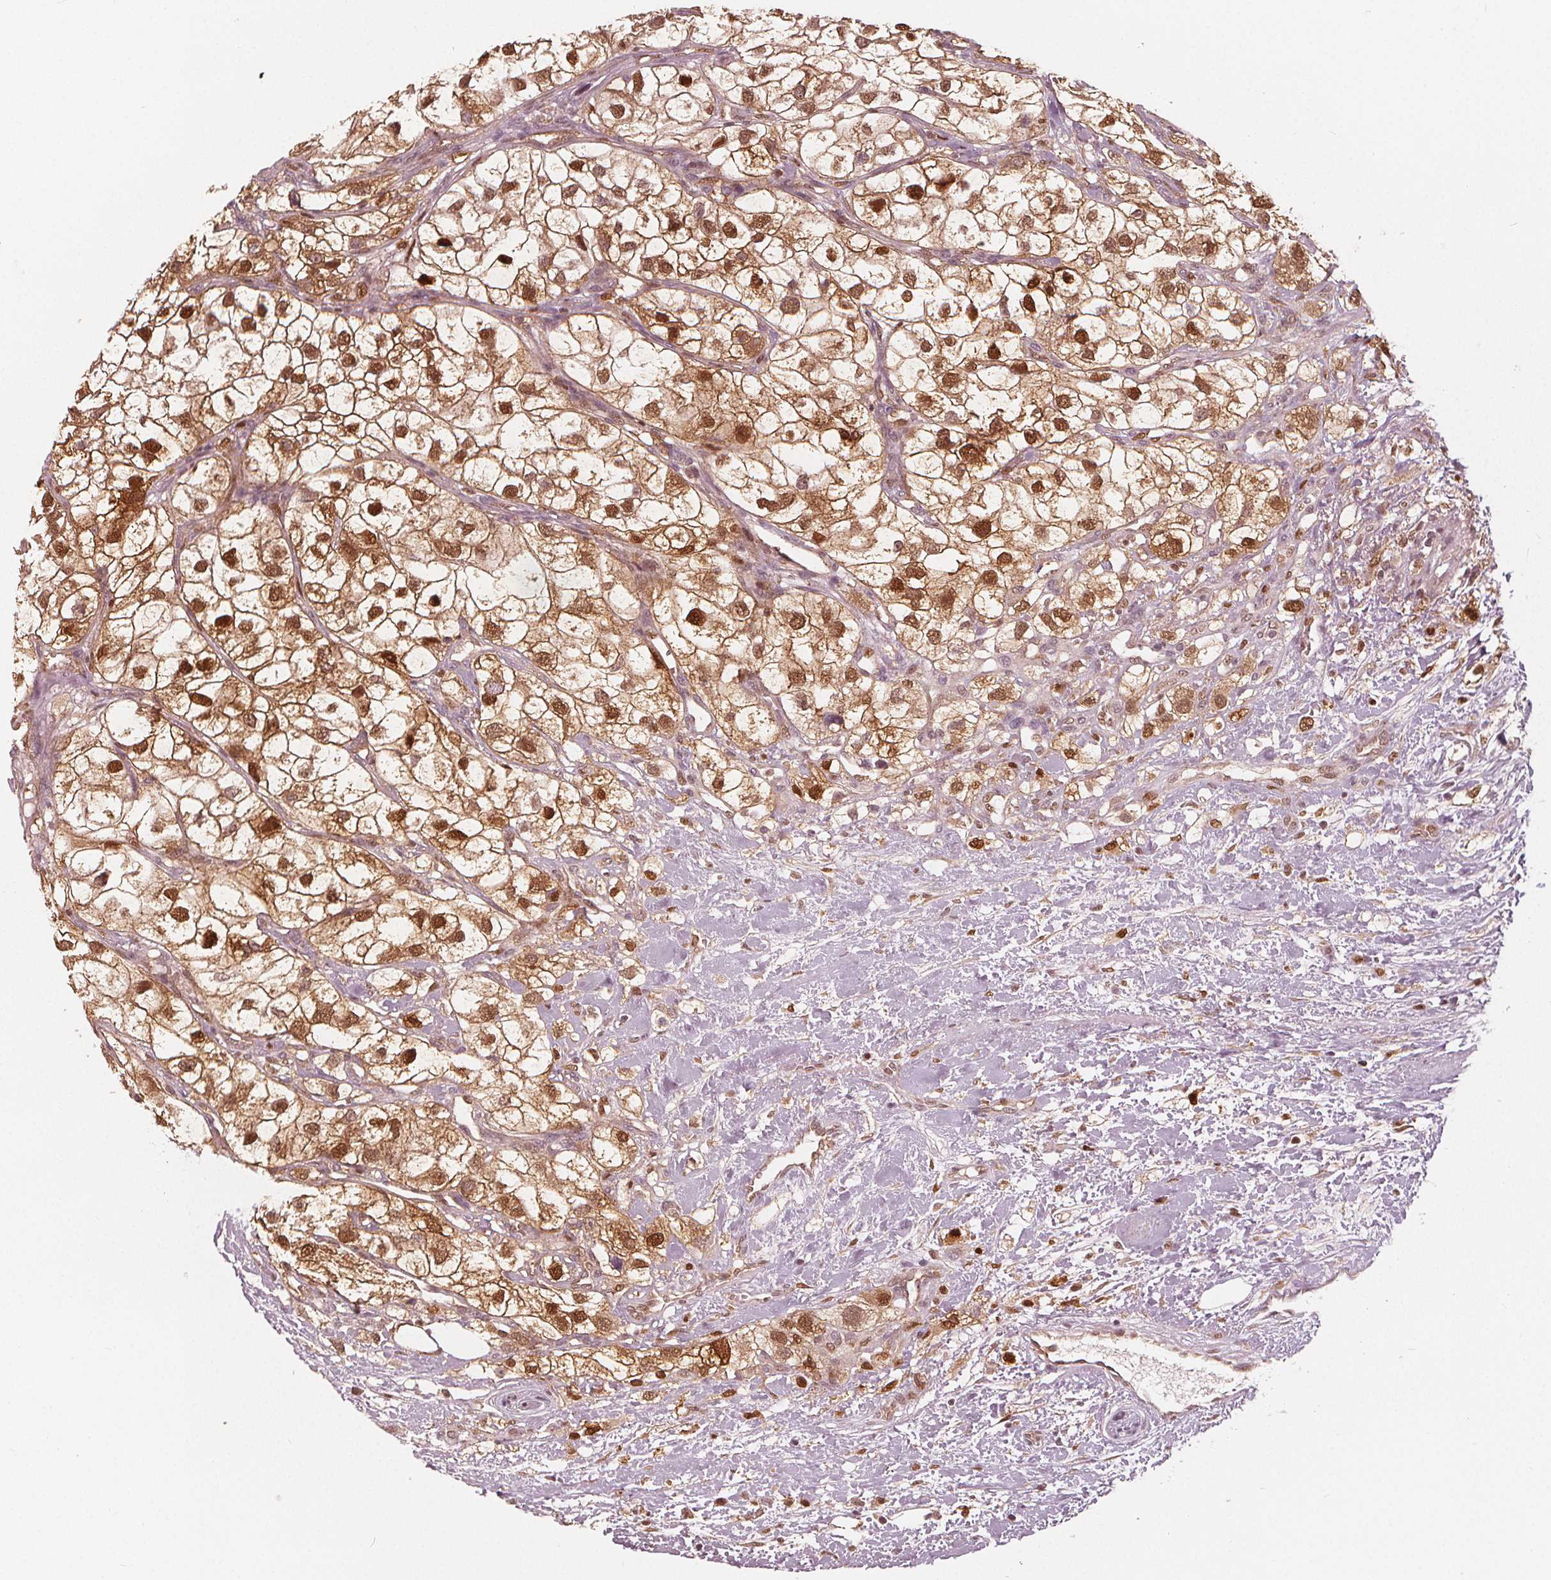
{"staining": {"intensity": "moderate", "quantity": ">75%", "location": "cytoplasmic/membranous,nuclear"}, "tissue": "renal cancer", "cell_type": "Tumor cells", "image_type": "cancer", "snomed": [{"axis": "morphology", "description": "Adenocarcinoma, NOS"}, {"axis": "topography", "description": "Kidney"}], "caption": "Moderate cytoplasmic/membranous and nuclear protein staining is present in approximately >75% of tumor cells in renal adenocarcinoma.", "gene": "SQSTM1", "patient": {"sex": "male", "age": 59}}